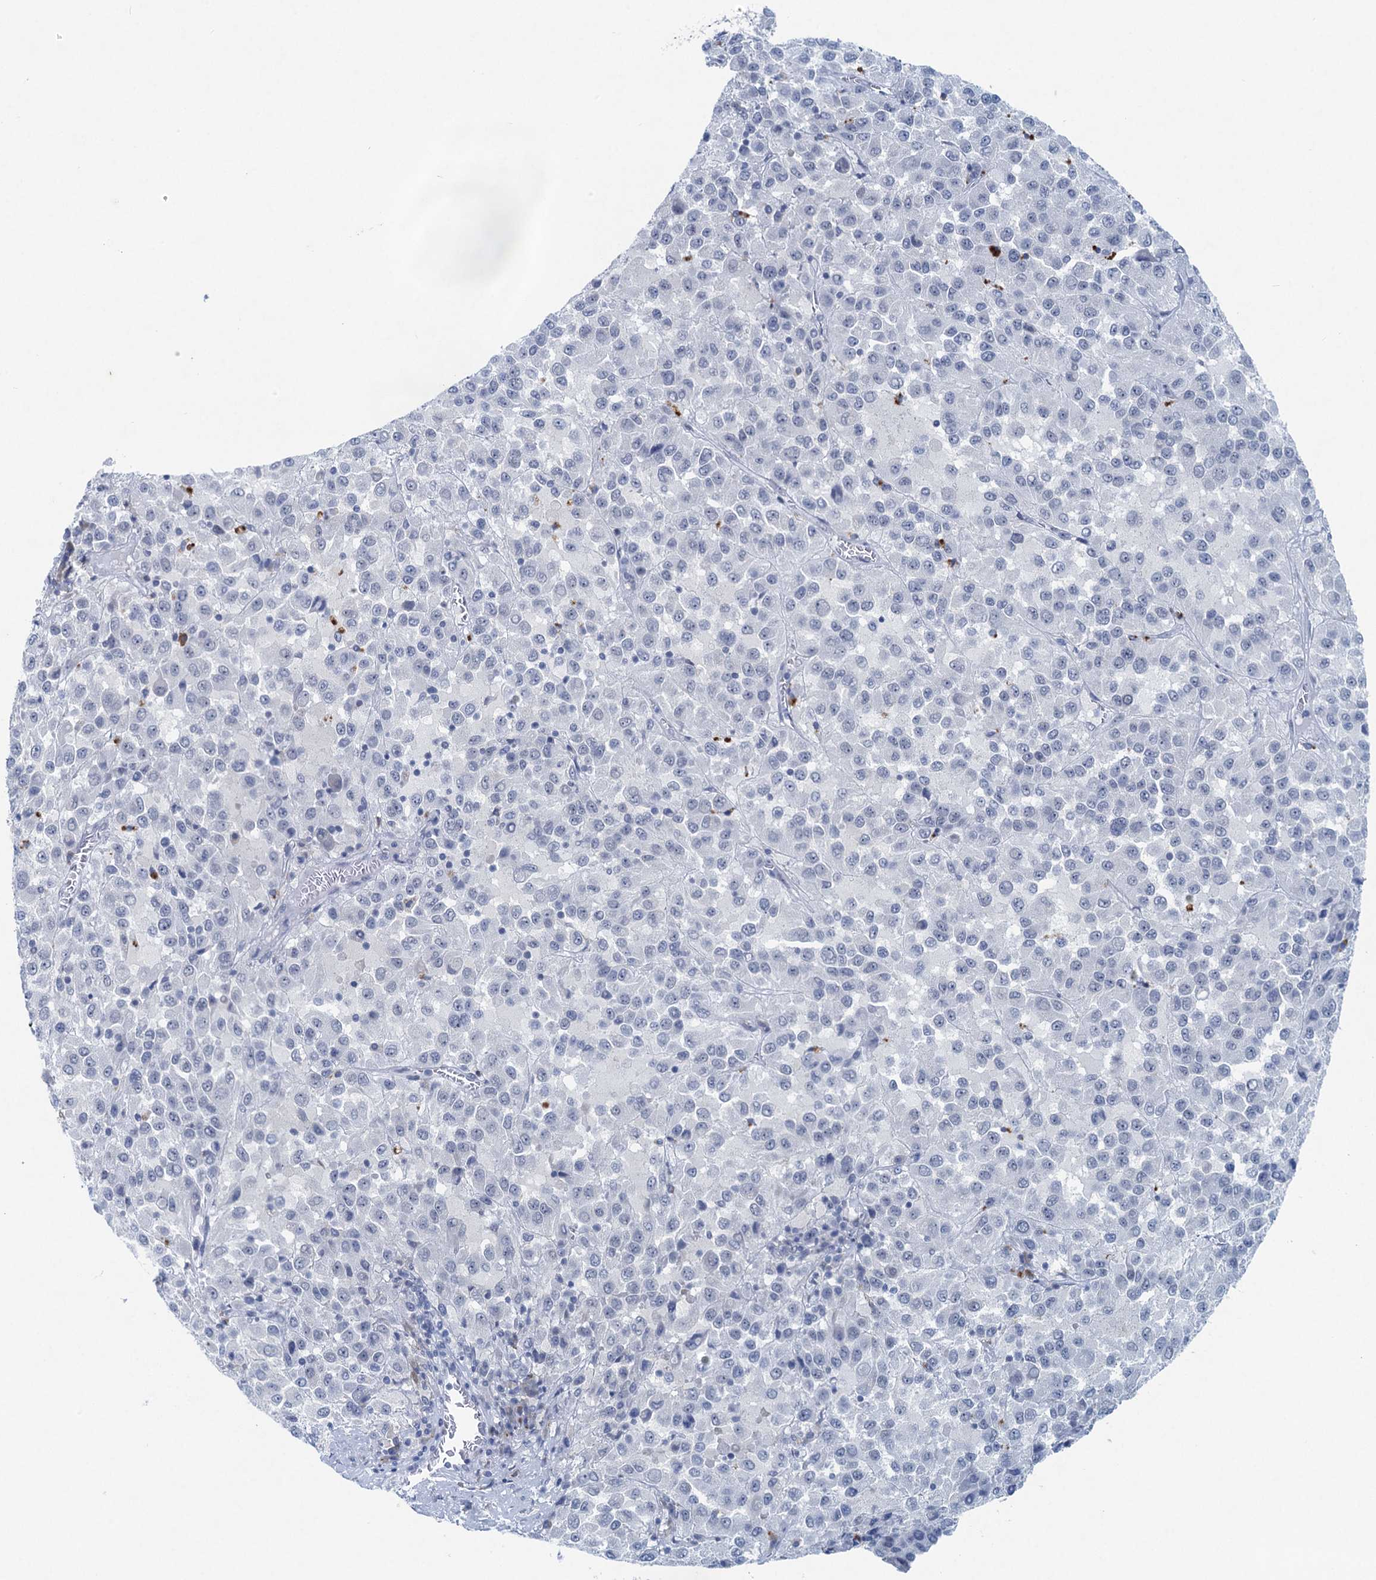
{"staining": {"intensity": "negative", "quantity": "none", "location": "none"}, "tissue": "melanoma", "cell_type": "Tumor cells", "image_type": "cancer", "snomed": [{"axis": "morphology", "description": "Malignant melanoma, Metastatic site"}, {"axis": "topography", "description": "Lung"}], "caption": "Malignant melanoma (metastatic site) was stained to show a protein in brown. There is no significant expression in tumor cells.", "gene": "HAPSTR1", "patient": {"sex": "male", "age": 64}}